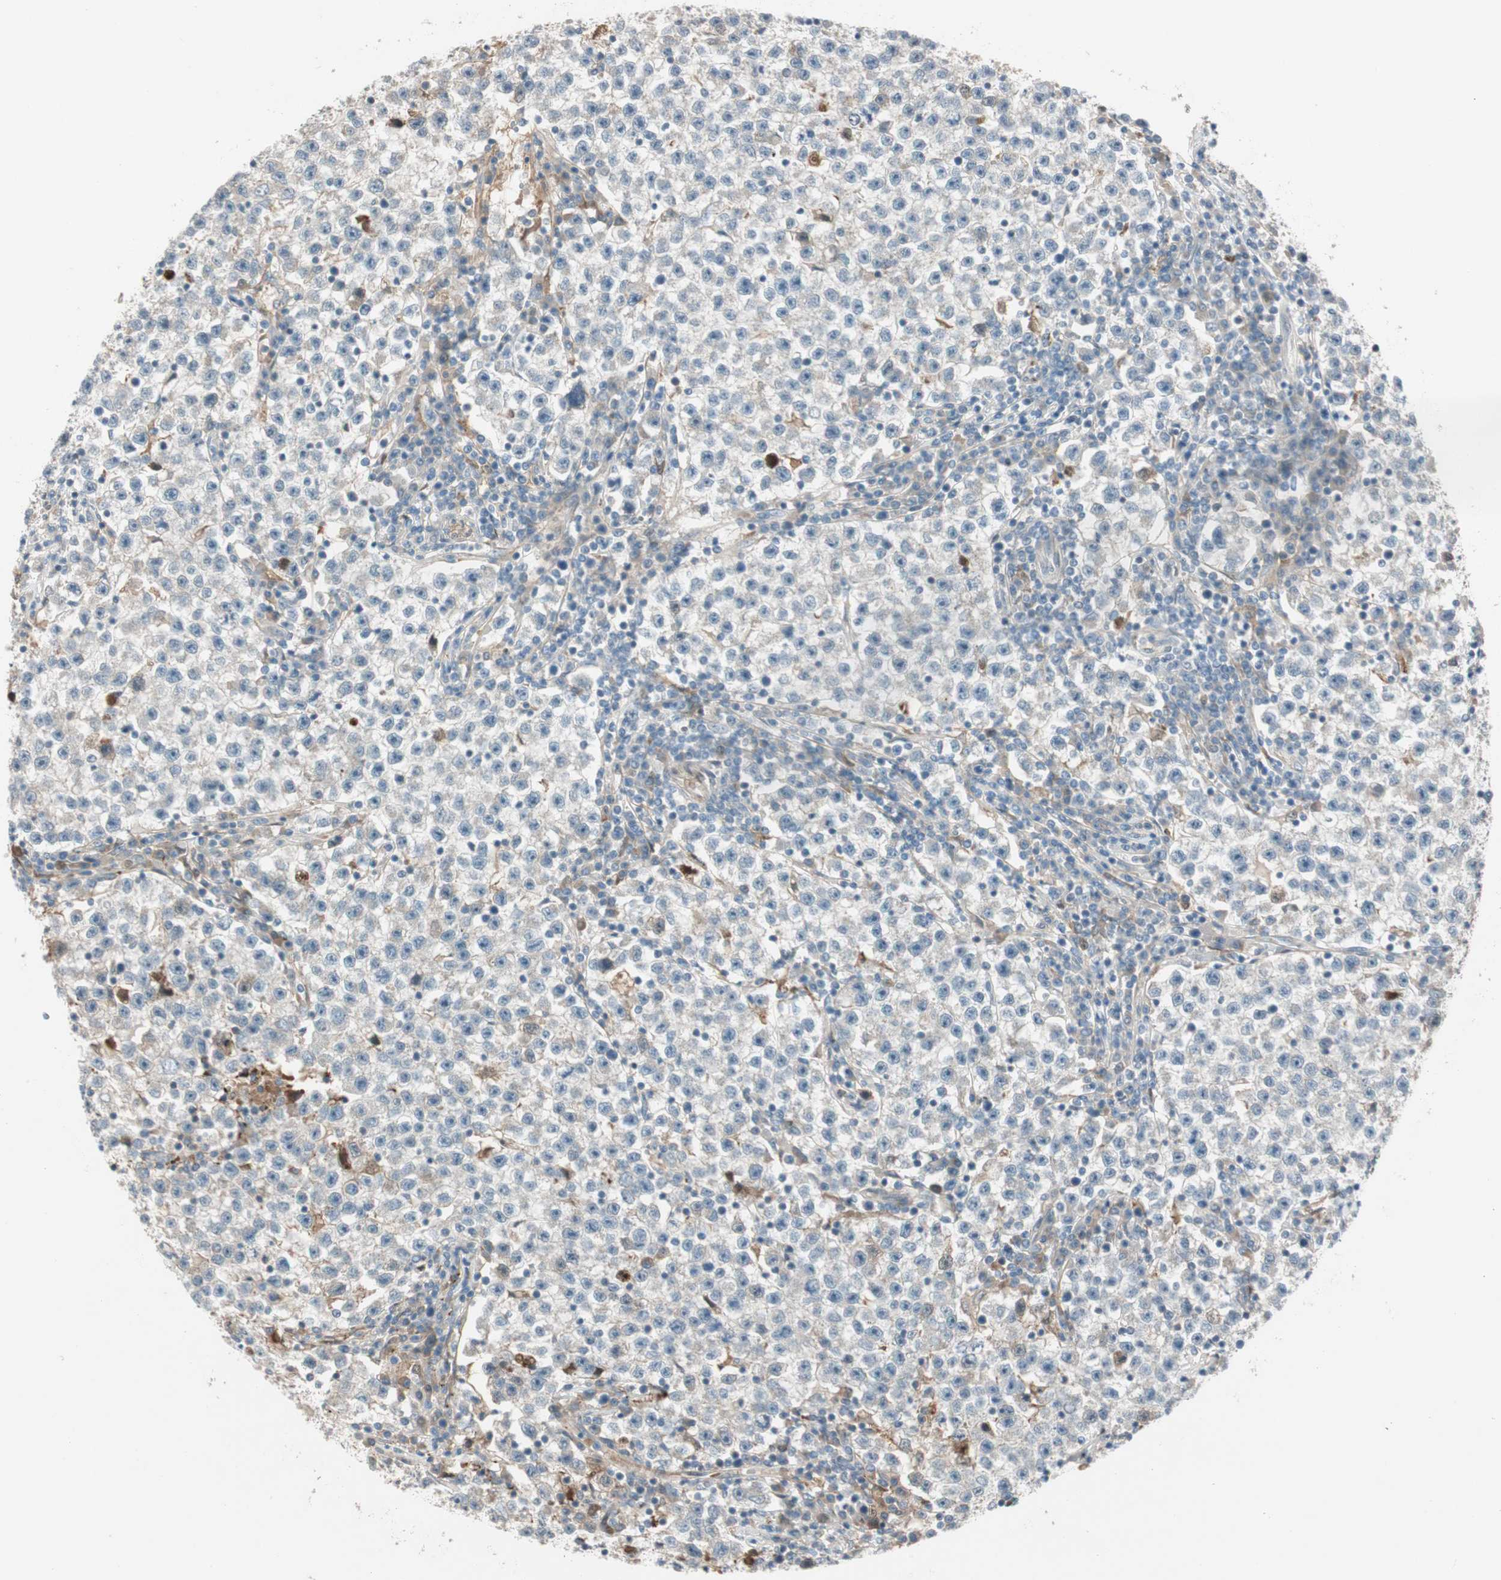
{"staining": {"intensity": "negative", "quantity": "none", "location": "none"}, "tissue": "testis cancer", "cell_type": "Tumor cells", "image_type": "cancer", "snomed": [{"axis": "morphology", "description": "Seminoma, NOS"}, {"axis": "topography", "description": "Testis"}], "caption": "IHC of testis seminoma exhibits no positivity in tumor cells.", "gene": "CGRRF1", "patient": {"sex": "male", "age": 22}}